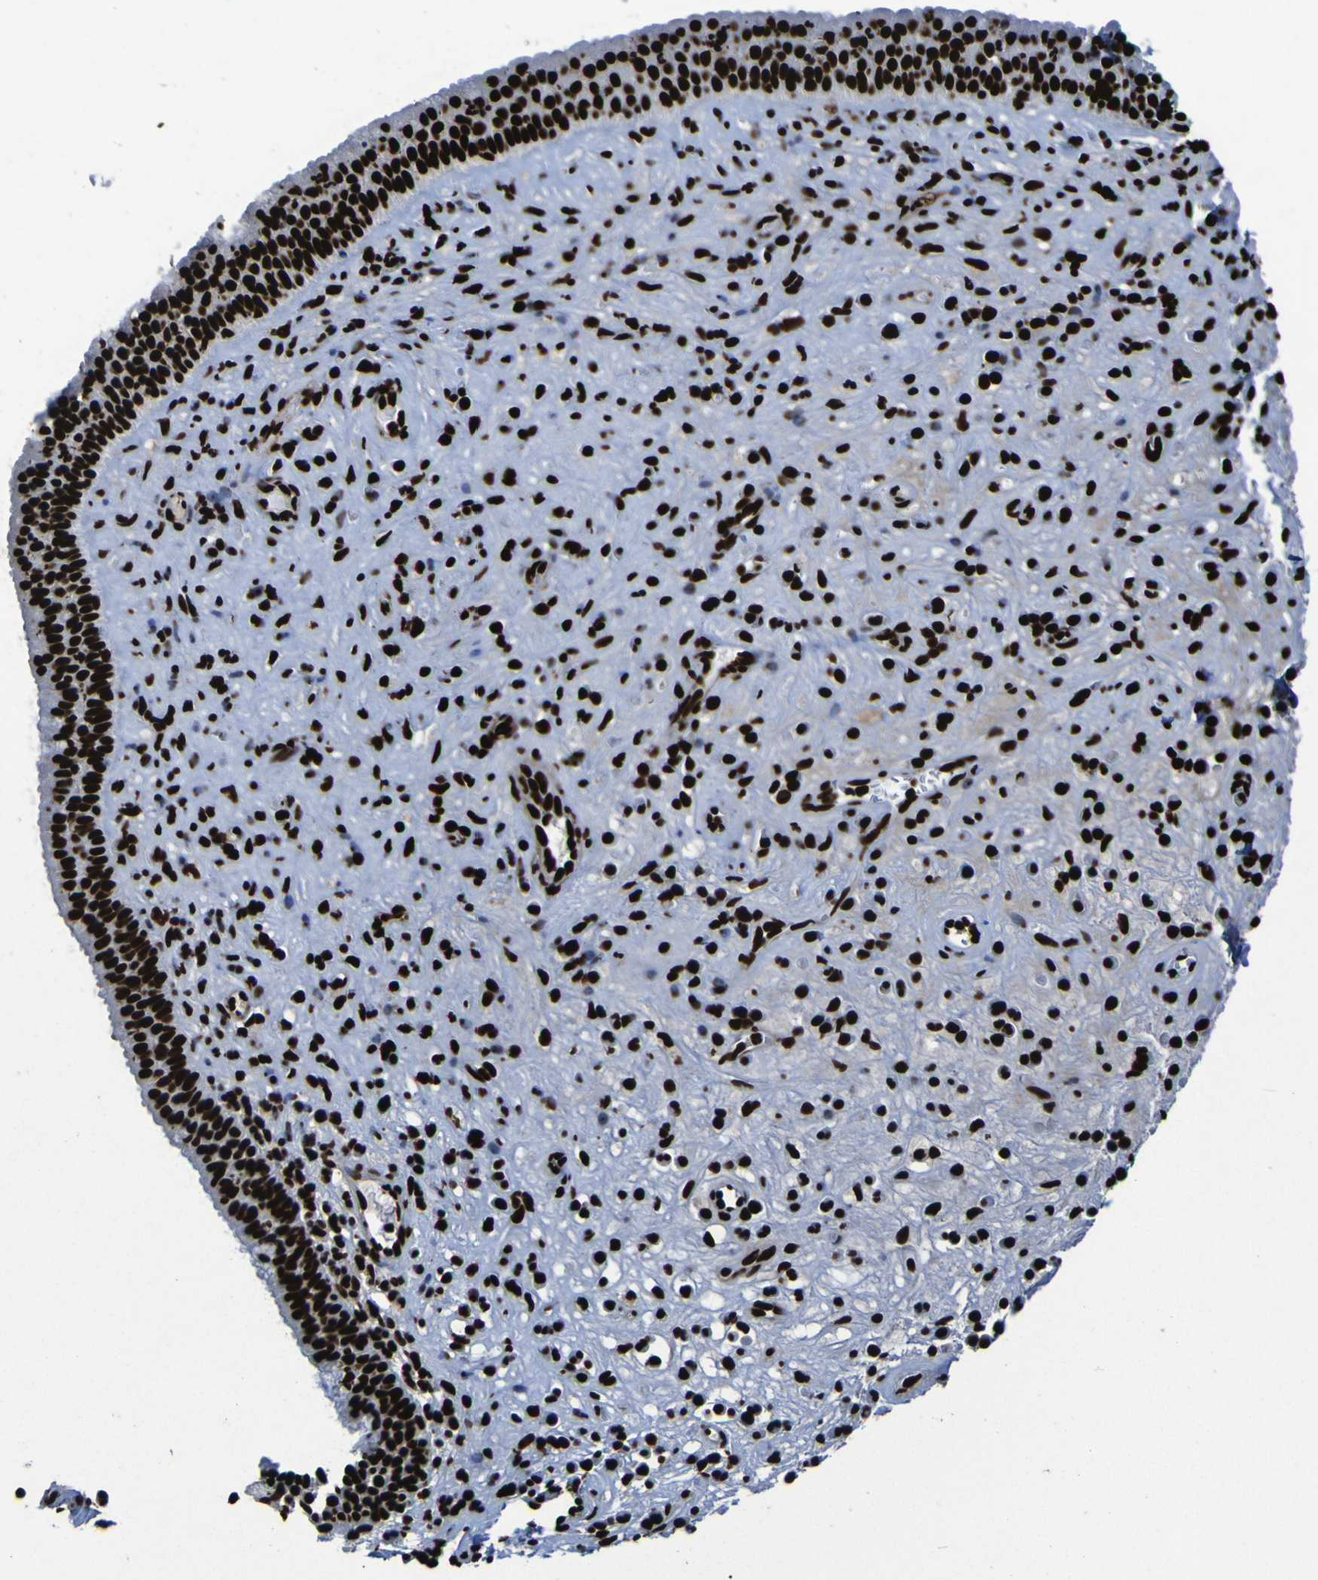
{"staining": {"intensity": "strong", "quantity": ">75%", "location": "nuclear"}, "tissue": "nasopharynx", "cell_type": "Respiratory epithelial cells", "image_type": "normal", "snomed": [{"axis": "morphology", "description": "Normal tissue, NOS"}, {"axis": "topography", "description": "Nasopharynx"}], "caption": "Immunohistochemistry (DAB) staining of normal human nasopharynx reveals strong nuclear protein positivity in approximately >75% of respiratory epithelial cells.", "gene": "NPM1", "patient": {"sex": "female", "age": 51}}